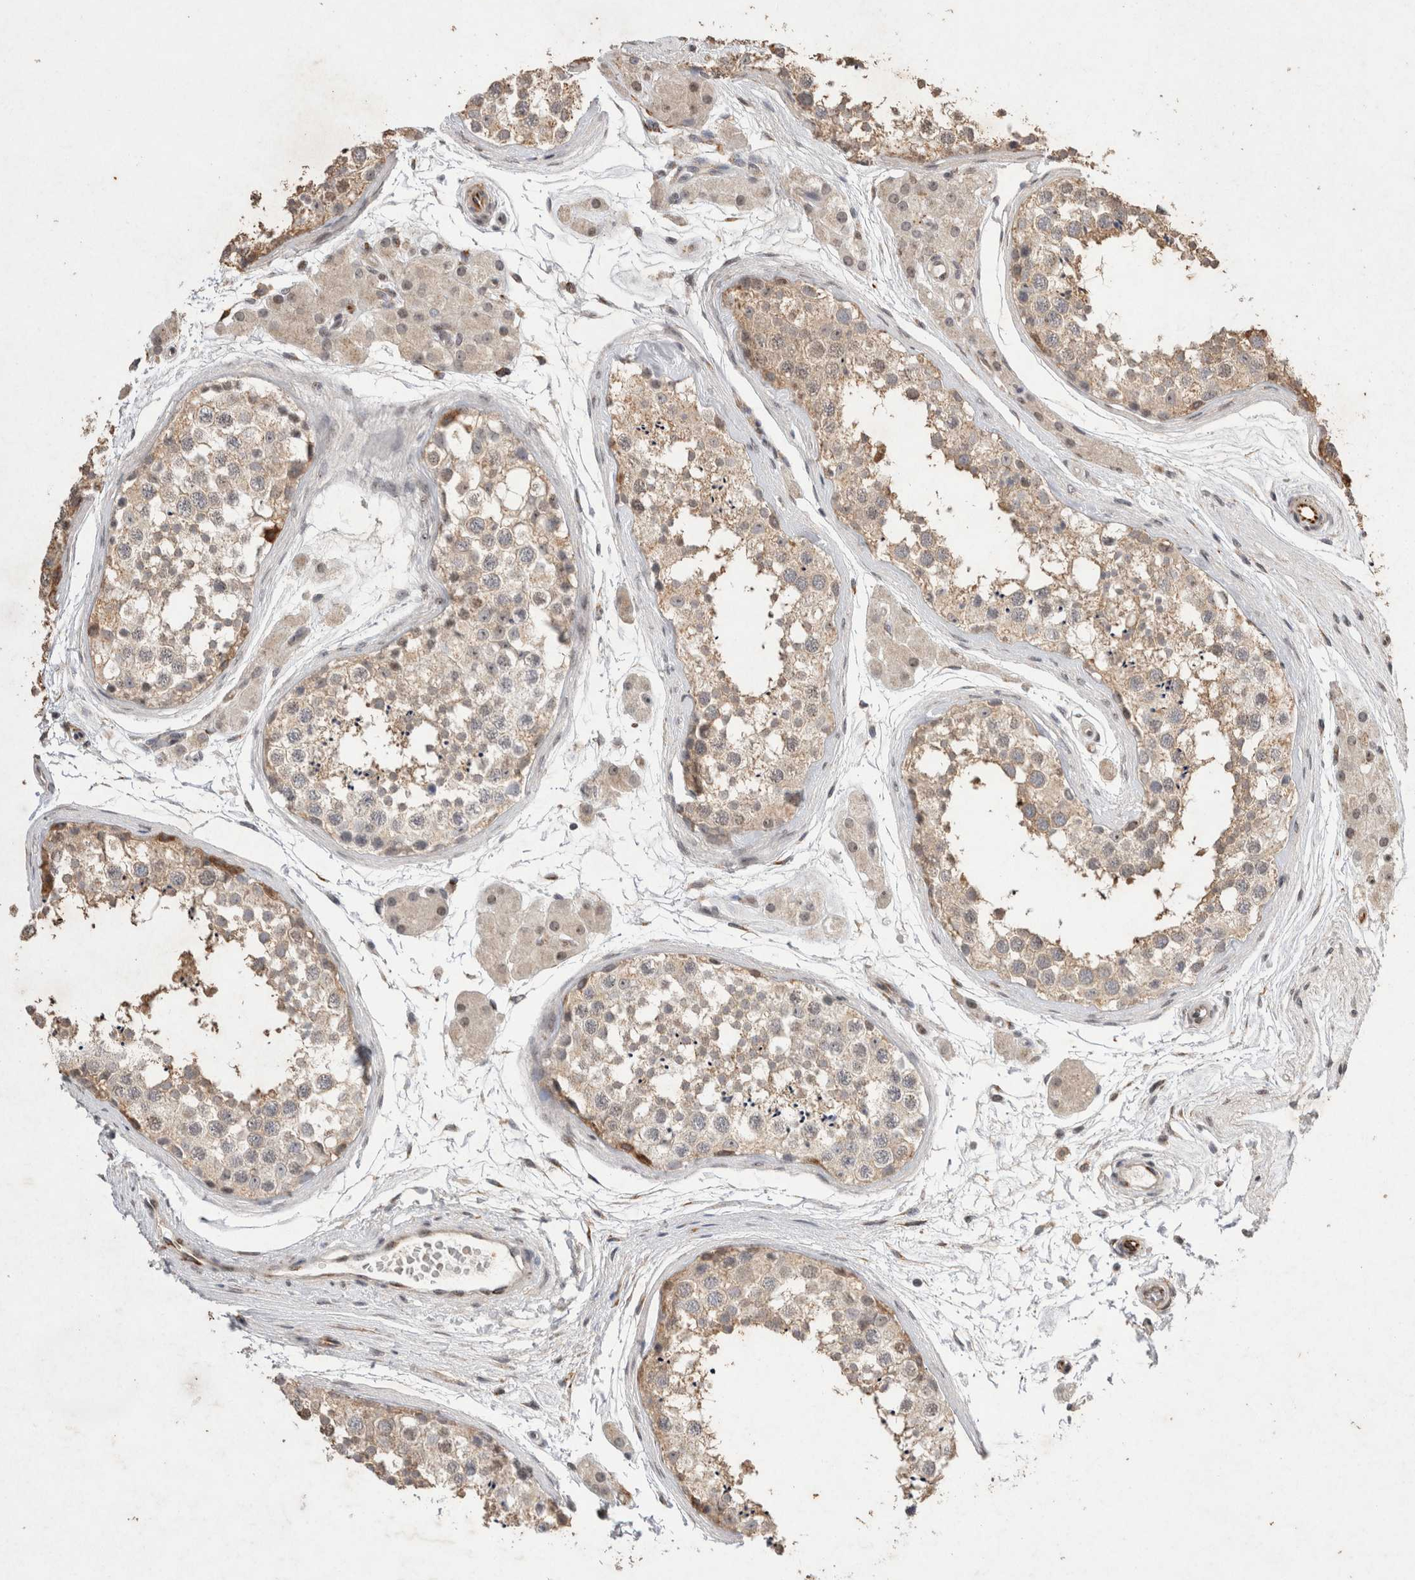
{"staining": {"intensity": "moderate", "quantity": ">75%", "location": "cytoplasmic/membranous,nuclear"}, "tissue": "testis", "cell_type": "Cells in seminiferous ducts", "image_type": "normal", "snomed": [{"axis": "morphology", "description": "Normal tissue, NOS"}, {"axis": "topography", "description": "Testis"}], "caption": "Moderate cytoplasmic/membranous,nuclear staining is seen in approximately >75% of cells in seminiferous ducts in benign testis.", "gene": "STK11", "patient": {"sex": "male", "age": 56}}